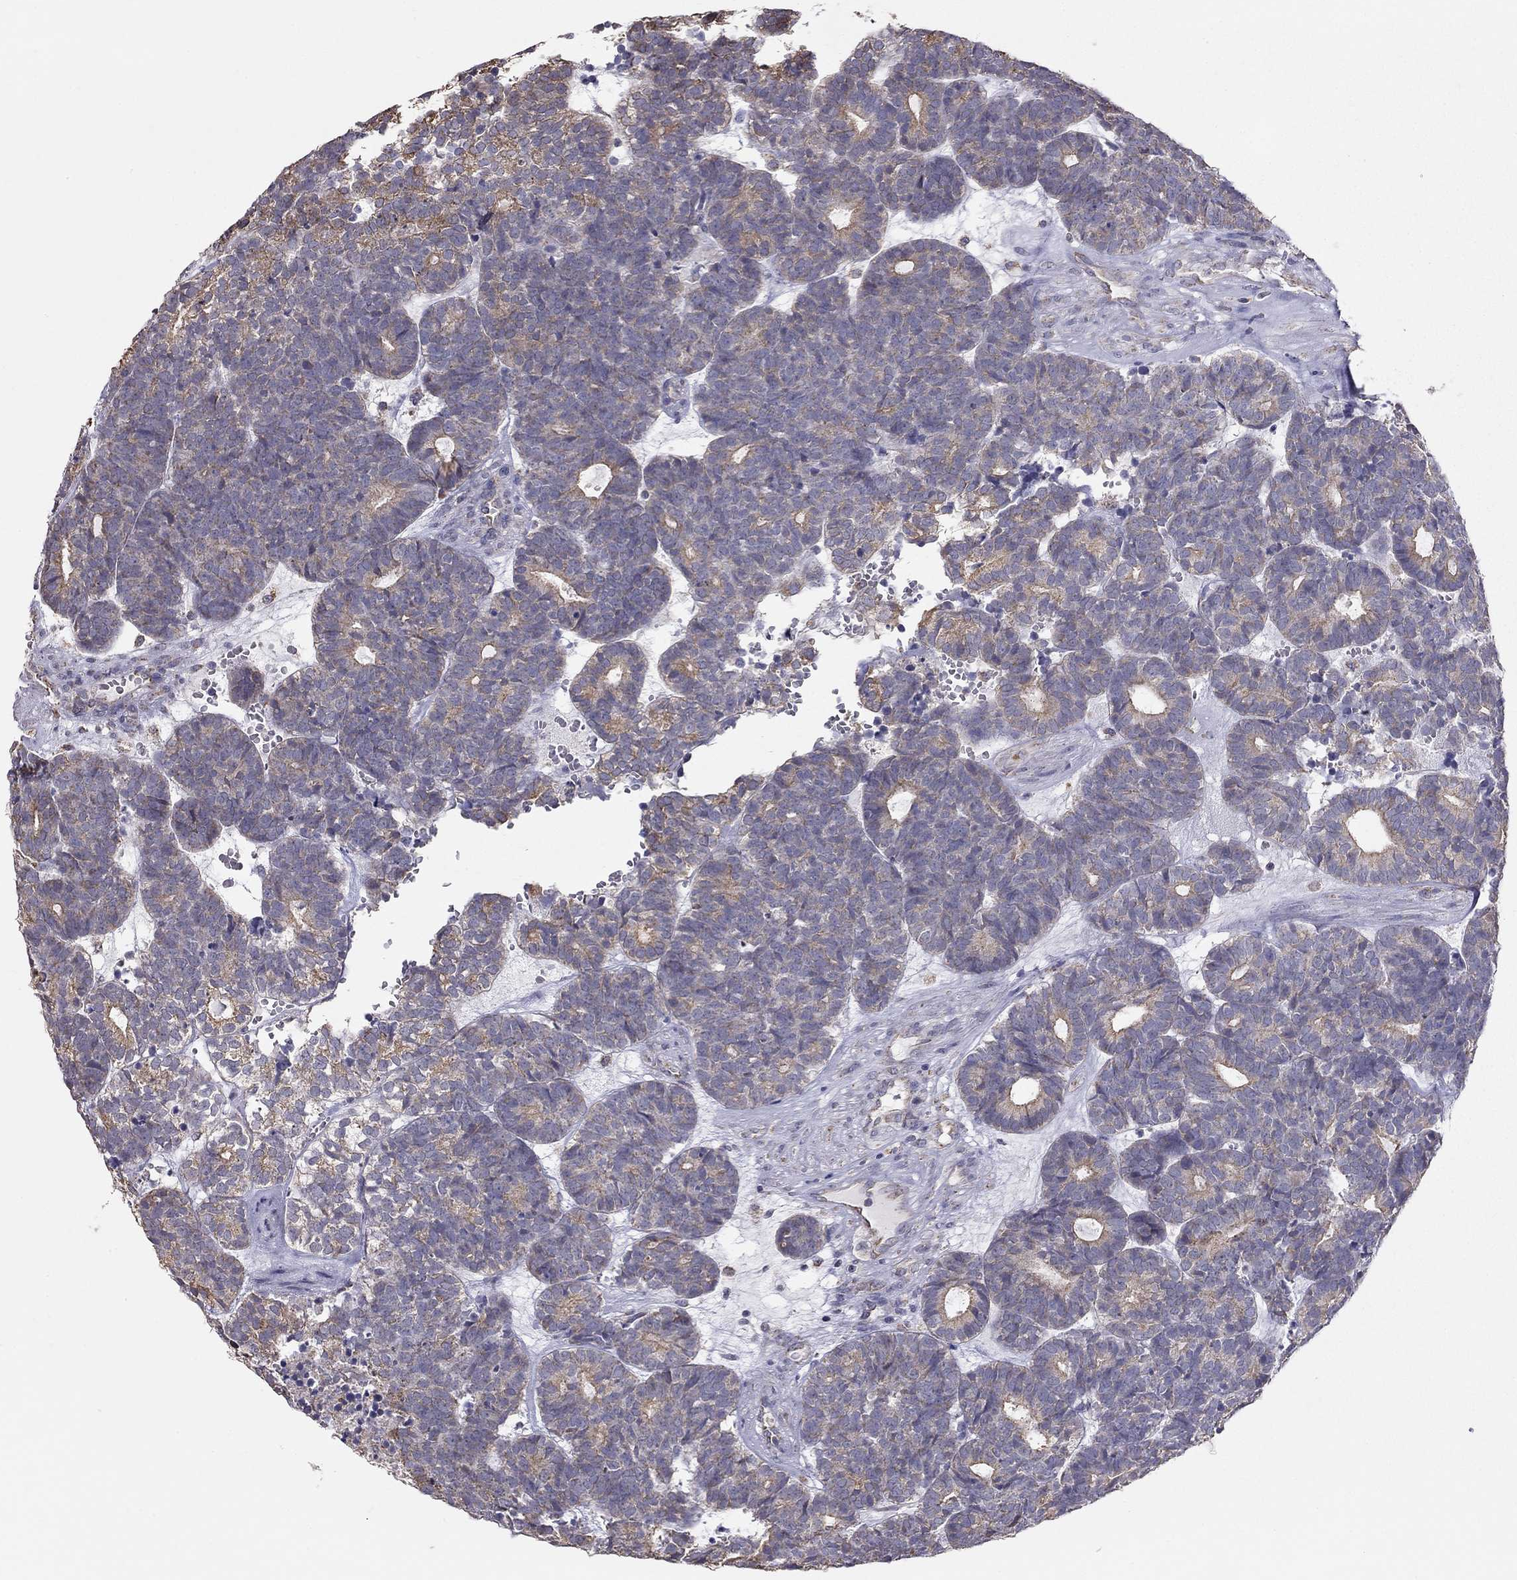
{"staining": {"intensity": "weak", "quantity": "<25%", "location": "cytoplasmic/membranous"}, "tissue": "head and neck cancer", "cell_type": "Tumor cells", "image_type": "cancer", "snomed": [{"axis": "morphology", "description": "Adenocarcinoma, NOS"}, {"axis": "topography", "description": "Head-Neck"}], "caption": "This is an immunohistochemistry (IHC) photomicrograph of human head and neck adenocarcinoma. There is no expression in tumor cells.", "gene": "LRIT3", "patient": {"sex": "female", "age": 81}}